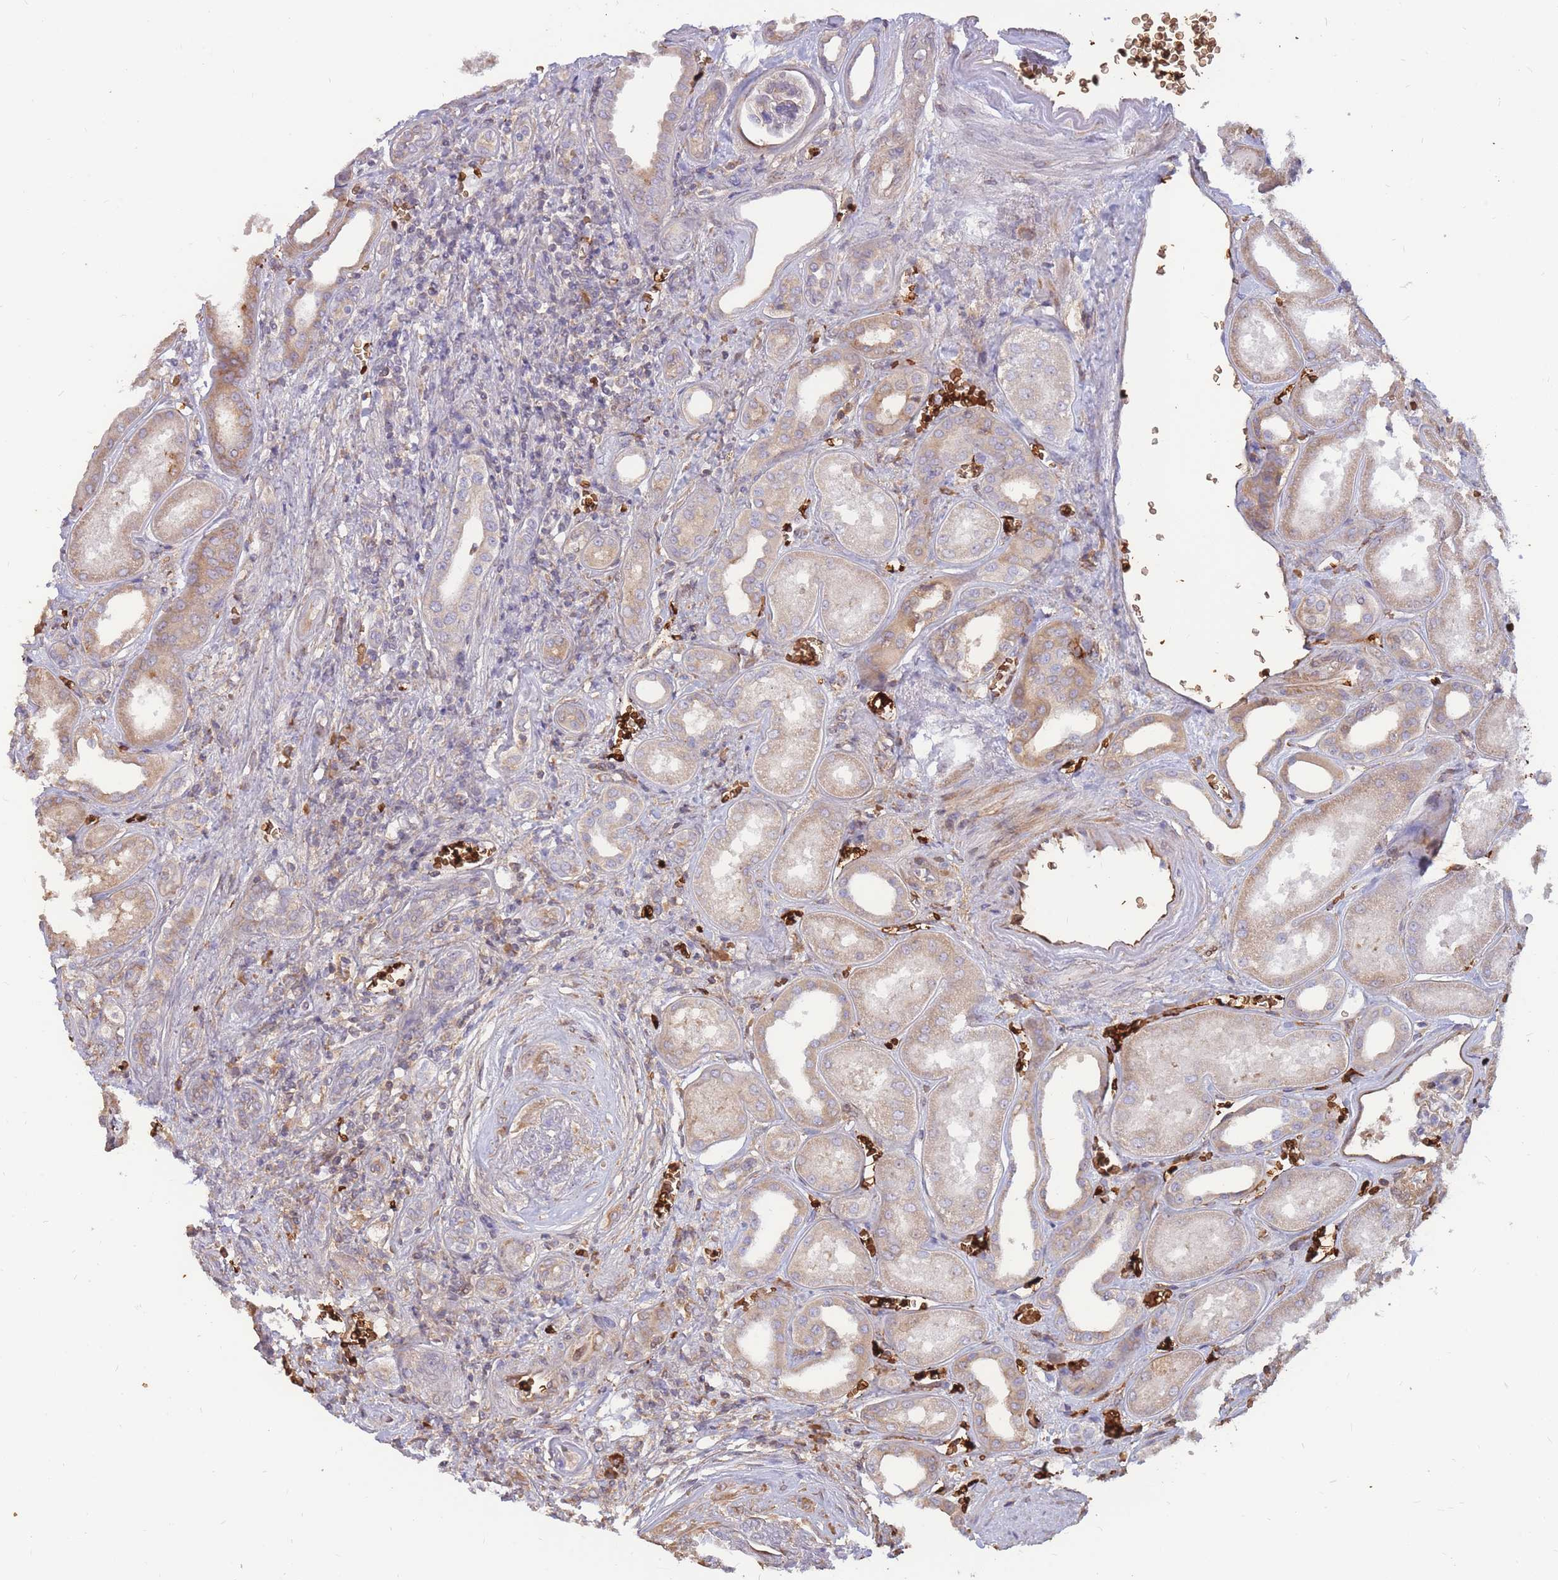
{"staining": {"intensity": "negative", "quantity": "none", "location": "none"}, "tissue": "kidney", "cell_type": "Cells in glomeruli", "image_type": "normal", "snomed": [{"axis": "morphology", "description": "Normal tissue, NOS"}, {"axis": "morphology", "description": "Adenocarcinoma, NOS"}, {"axis": "topography", "description": "Kidney"}], "caption": "An image of human kidney is negative for staining in cells in glomeruli. The staining was performed using DAB (3,3'-diaminobenzidine) to visualize the protein expression in brown, while the nuclei were stained in blue with hematoxylin (Magnification: 20x).", "gene": "ATP10D", "patient": {"sex": "female", "age": 68}}